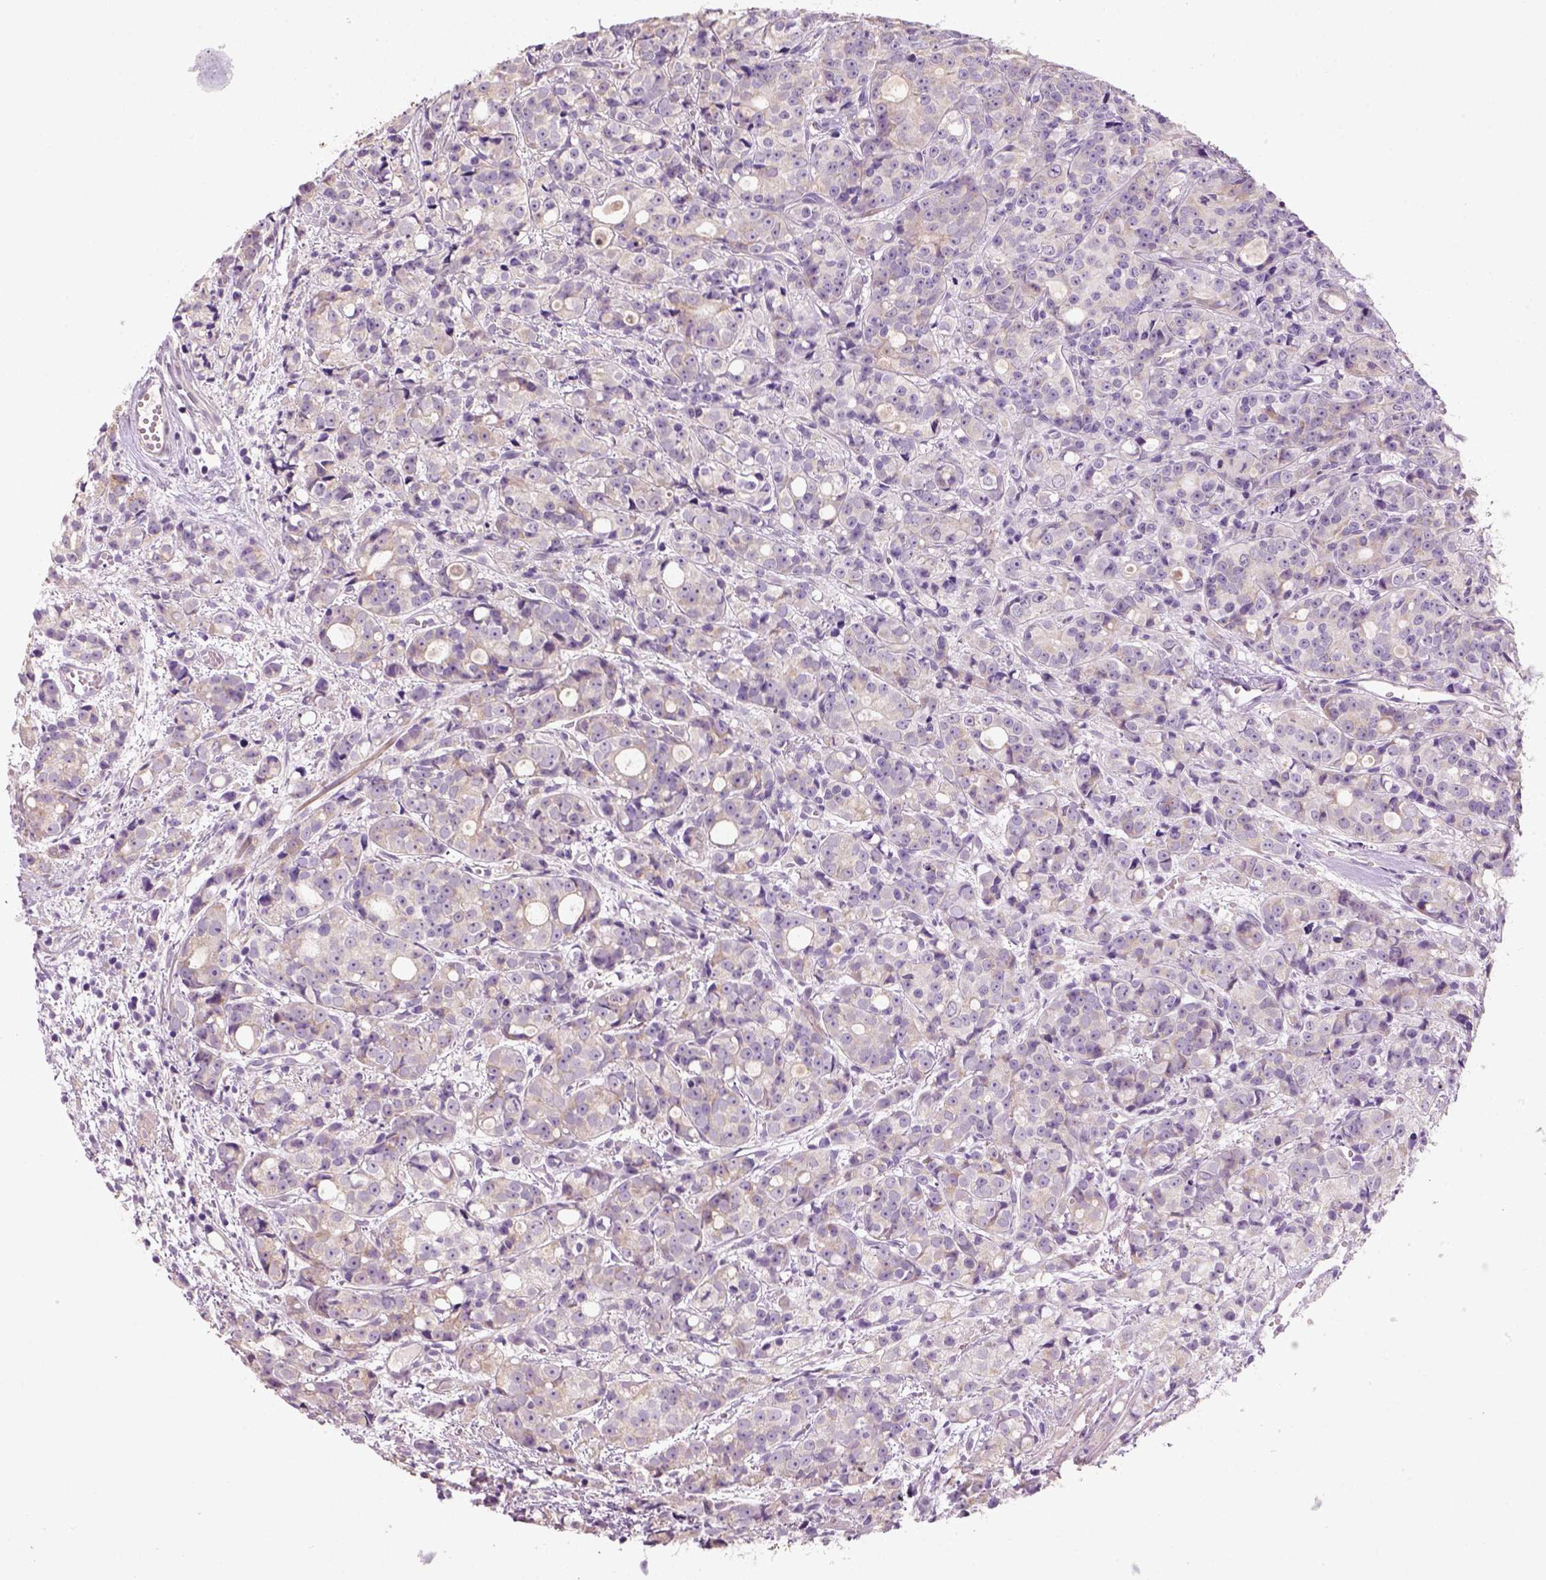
{"staining": {"intensity": "negative", "quantity": "none", "location": "none"}, "tissue": "prostate cancer", "cell_type": "Tumor cells", "image_type": "cancer", "snomed": [{"axis": "morphology", "description": "Adenocarcinoma, Medium grade"}, {"axis": "topography", "description": "Prostate"}], "caption": "Medium-grade adenocarcinoma (prostate) was stained to show a protein in brown. There is no significant staining in tumor cells.", "gene": "NUDT6", "patient": {"sex": "male", "age": 74}}